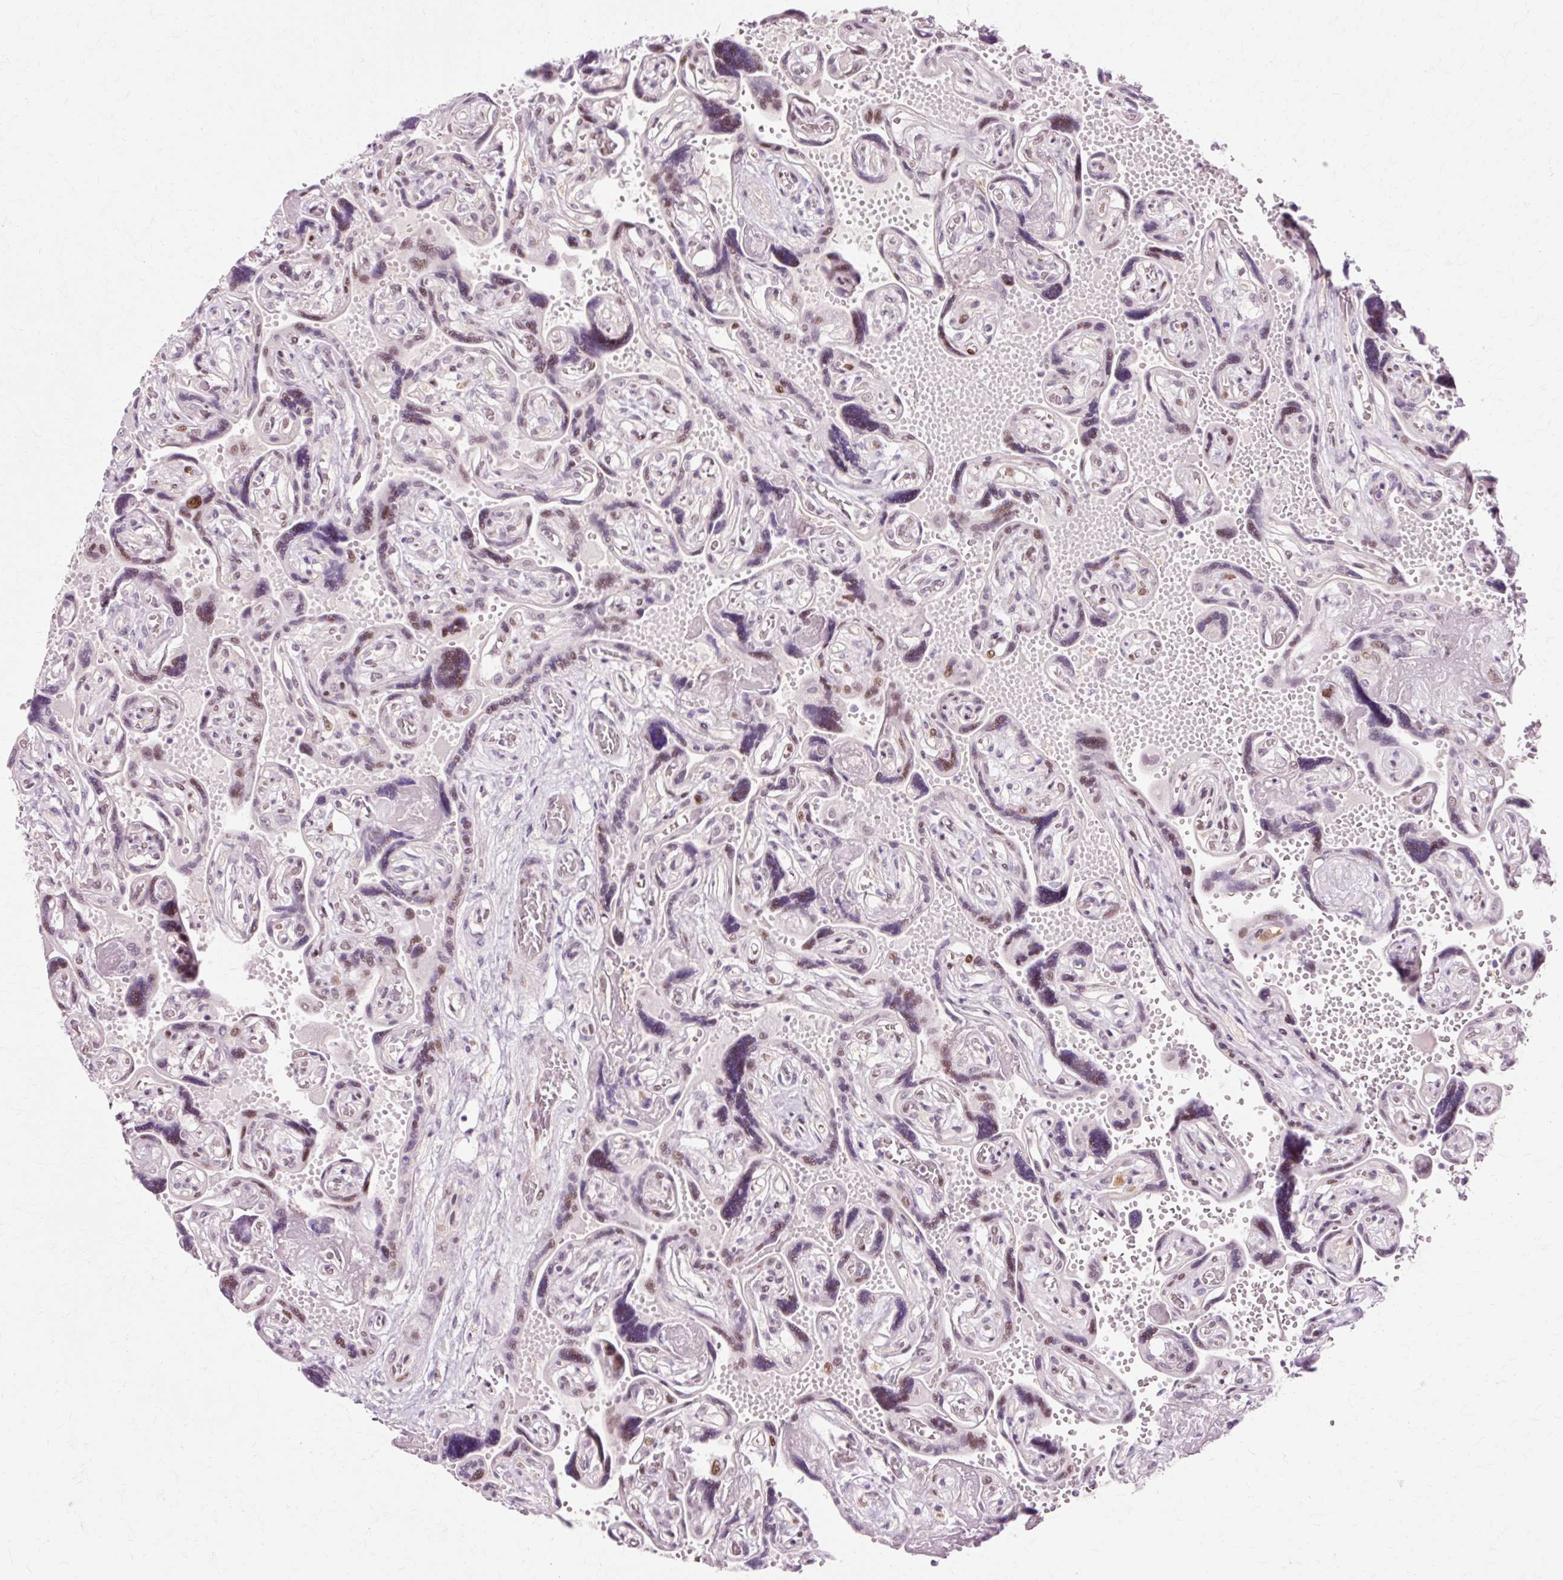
{"staining": {"intensity": "moderate", "quantity": "25%-75%", "location": "nuclear"}, "tissue": "placenta", "cell_type": "Trophoblastic cells", "image_type": "normal", "snomed": [{"axis": "morphology", "description": "Normal tissue, NOS"}, {"axis": "topography", "description": "Placenta"}], "caption": "This is a micrograph of immunohistochemistry staining of unremarkable placenta, which shows moderate expression in the nuclear of trophoblastic cells.", "gene": "MACROD2", "patient": {"sex": "female", "age": 32}}